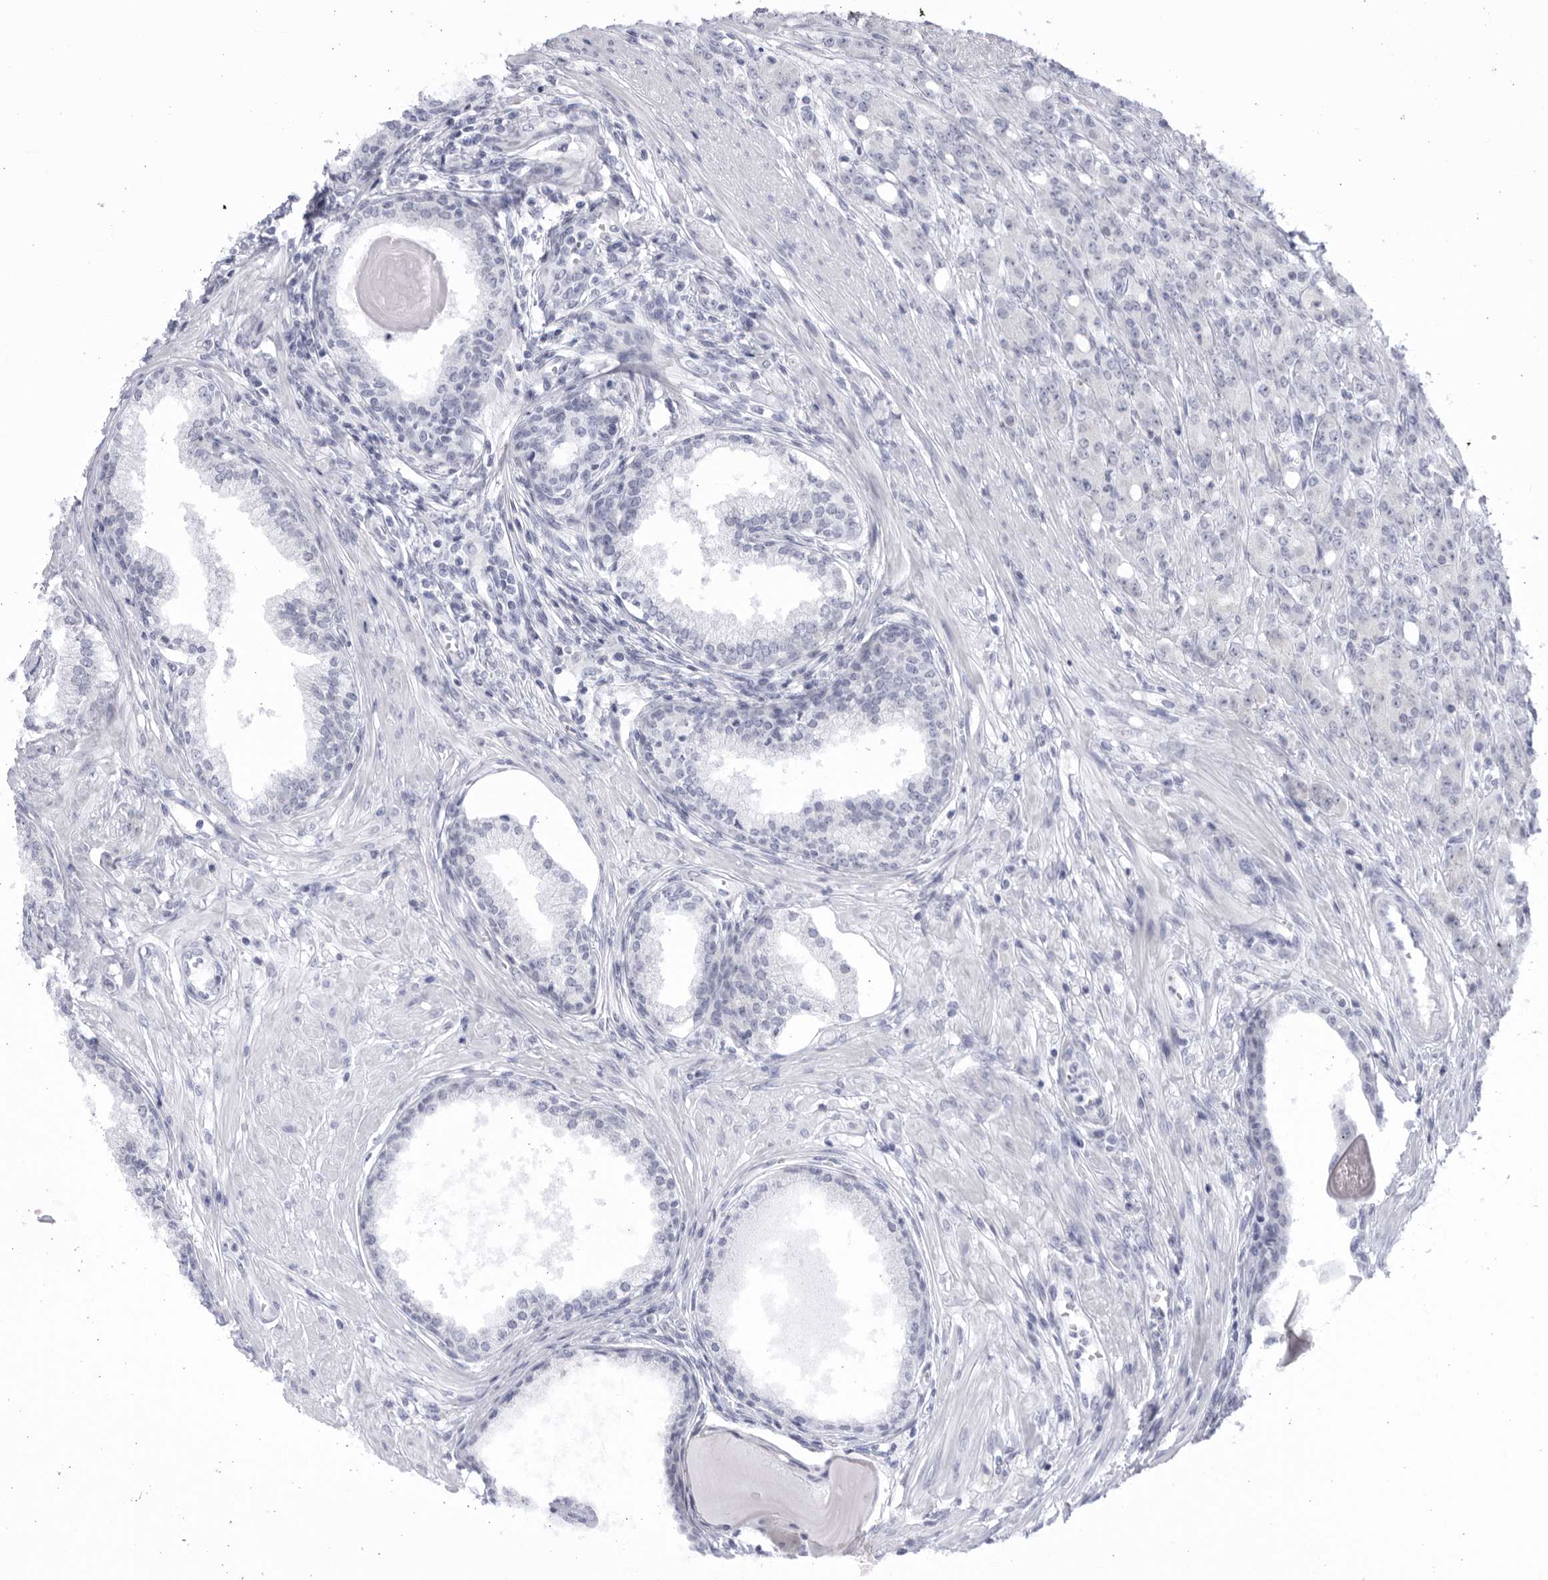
{"staining": {"intensity": "negative", "quantity": "none", "location": "none"}, "tissue": "prostate cancer", "cell_type": "Tumor cells", "image_type": "cancer", "snomed": [{"axis": "morphology", "description": "Adenocarcinoma, High grade"}, {"axis": "topography", "description": "Prostate"}], "caption": "An image of prostate cancer (high-grade adenocarcinoma) stained for a protein demonstrates no brown staining in tumor cells.", "gene": "CCDC181", "patient": {"sex": "male", "age": 62}}